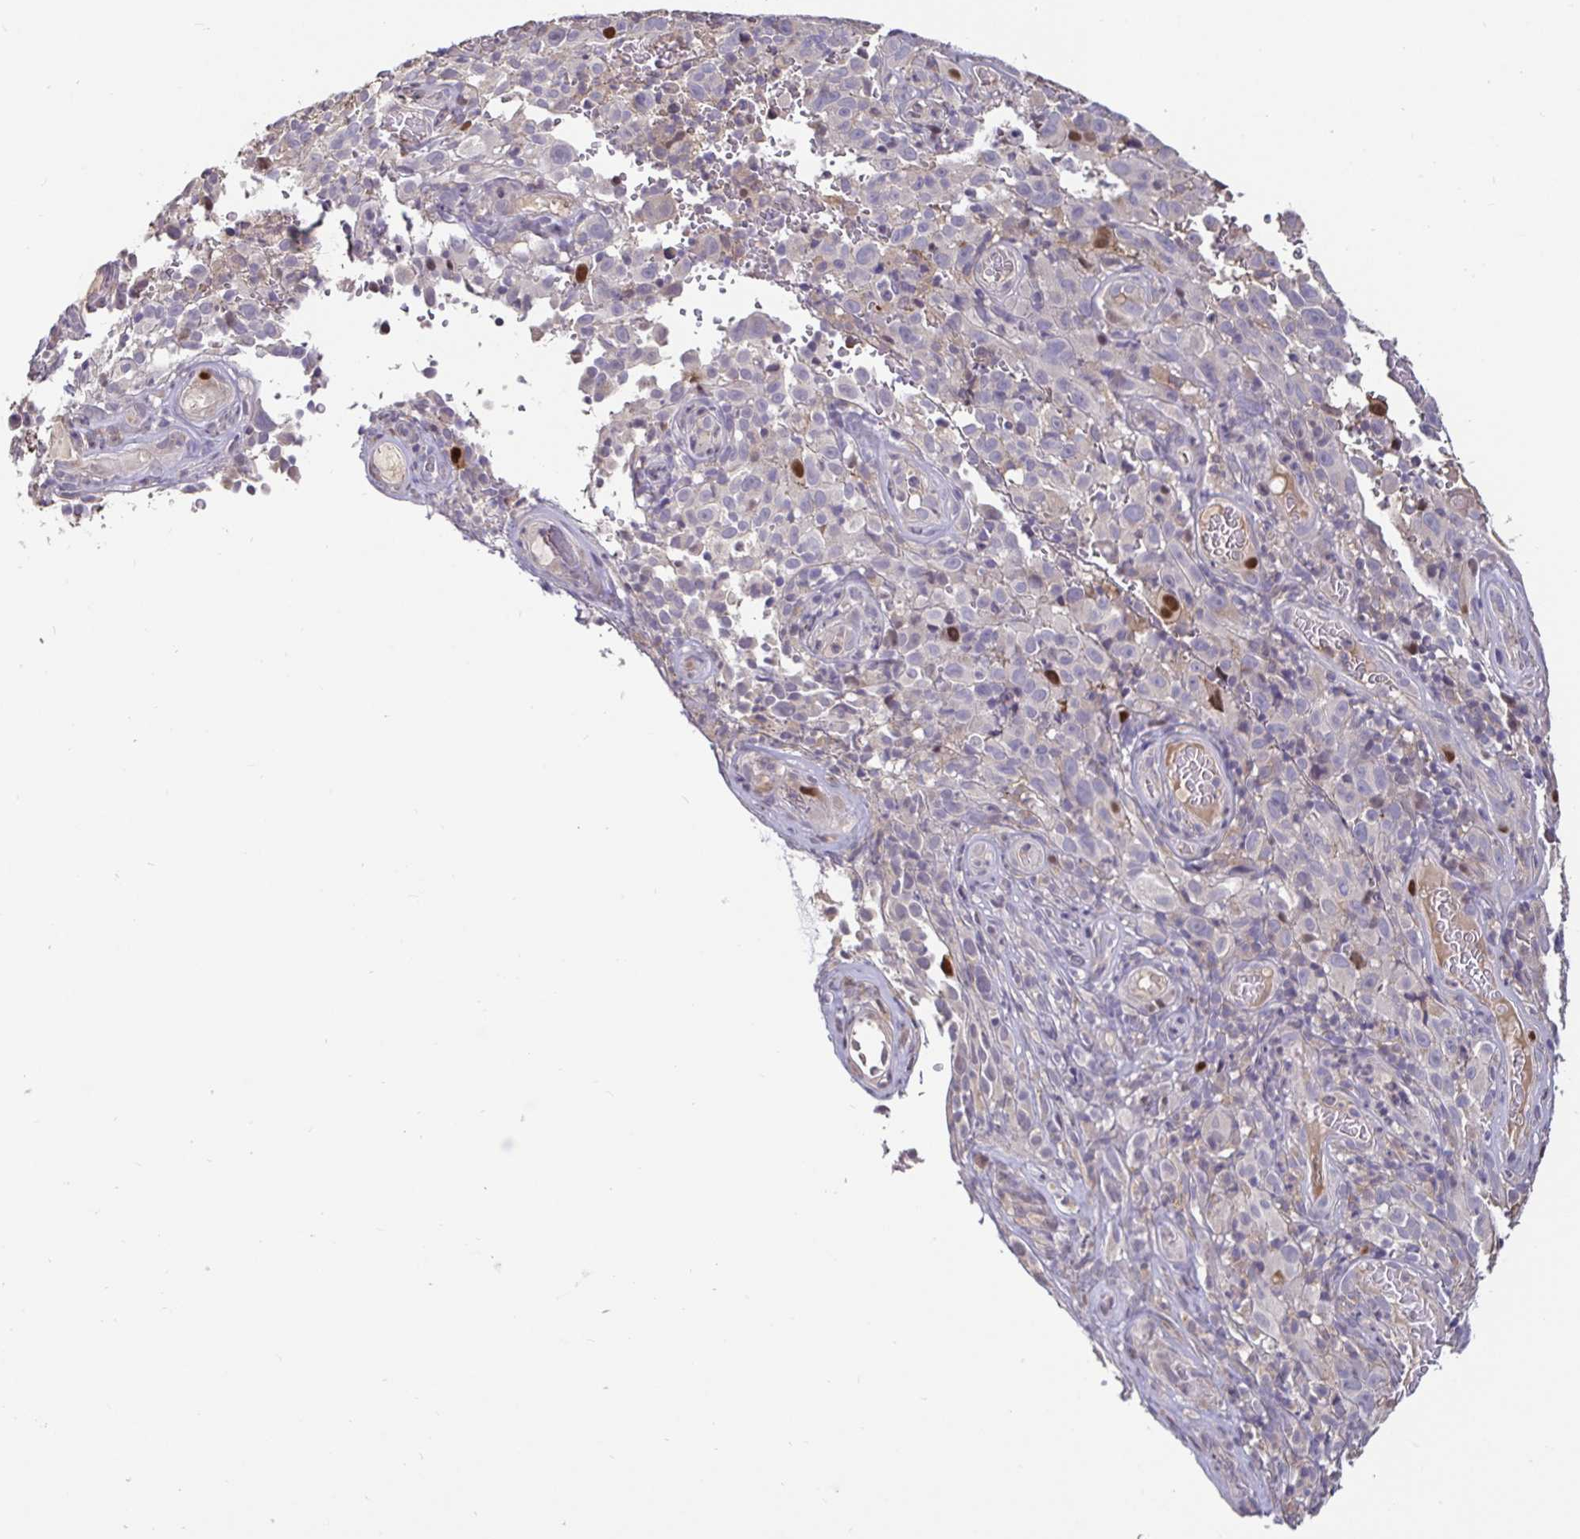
{"staining": {"intensity": "strong", "quantity": "<25%", "location": "nuclear"}, "tissue": "melanoma", "cell_type": "Tumor cells", "image_type": "cancer", "snomed": [{"axis": "morphology", "description": "Malignant melanoma, NOS"}, {"axis": "topography", "description": "Skin"}], "caption": "This is an image of immunohistochemistry staining of malignant melanoma, which shows strong staining in the nuclear of tumor cells.", "gene": "ANLN", "patient": {"sex": "female", "age": 82}}